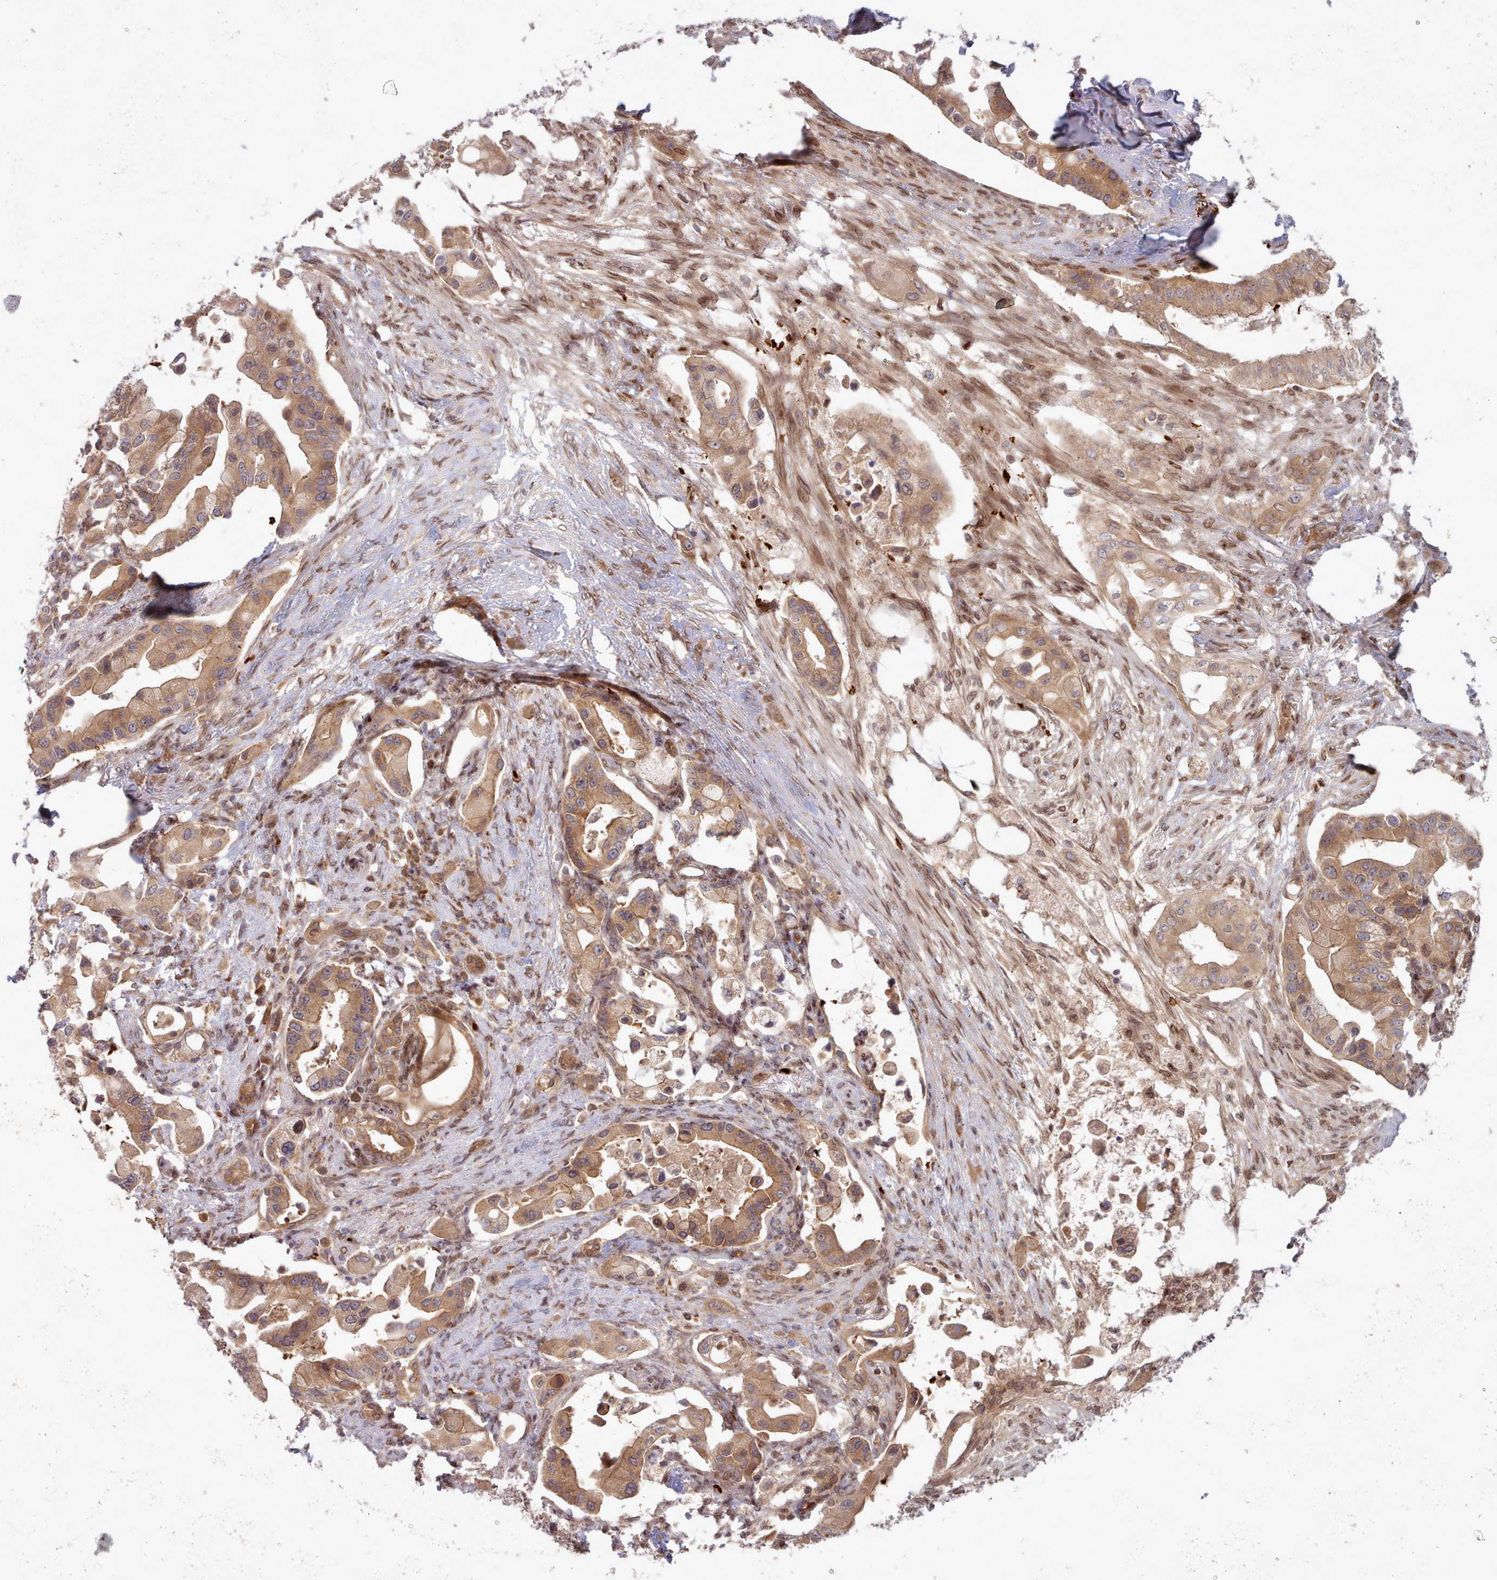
{"staining": {"intensity": "moderate", "quantity": ">75%", "location": "cytoplasmic/membranous"}, "tissue": "pancreatic cancer", "cell_type": "Tumor cells", "image_type": "cancer", "snomed": [{"axis": "morphology", "description": "Adenocarcinoma, NOS"}, {"axis": "topography", "description": "Pancreas"}], "caption": "The image exhibits a brown stain indicating the presence of a protein in the cytoplasmic/membranous of tumor cells in adenocarcinoma (pancreatic).", "gene": "UBE2G1", "patient": {"sex": "male", "age": 57}}